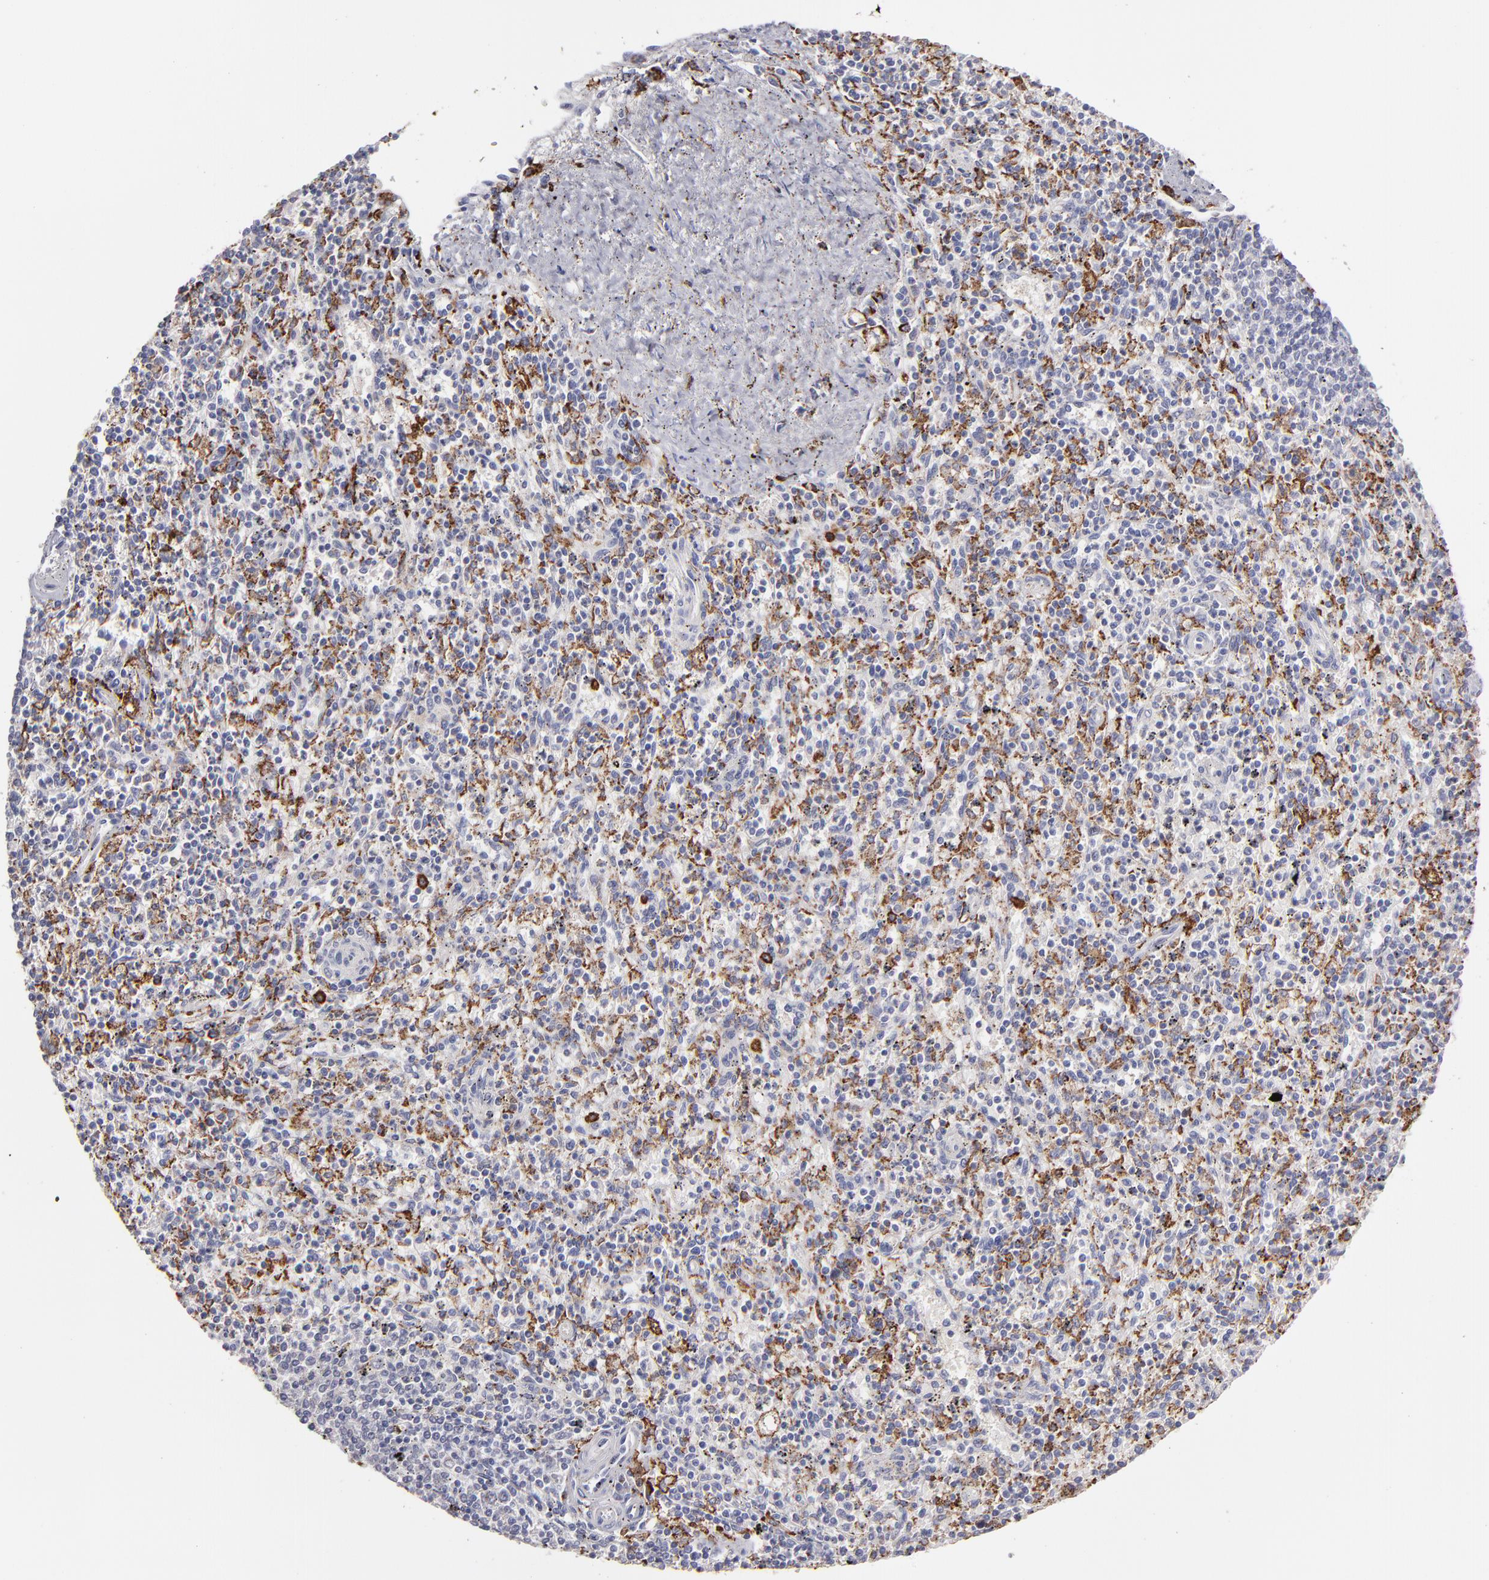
{"staining": {"intensity": "strong", "quantity": "<25%", "location": "cytoplasmic/membranous"}, "tissue": "spleen", "cell_type": "Cells in red pulp", "image_type": "normal", "snomed": [{"axis": "morphology", "description": "Normal tissue, NOS"}, {"axis": "topography", "description": "Spleen"}], "caption": "Immunohistochemical staining of unremarkable spleen reveals strong cytoplasmic/membranous protein positivity in approximately <25% of cells in red pulp.", "gene": "GLDC", "patient": {"sex": "male", "age": 72}}